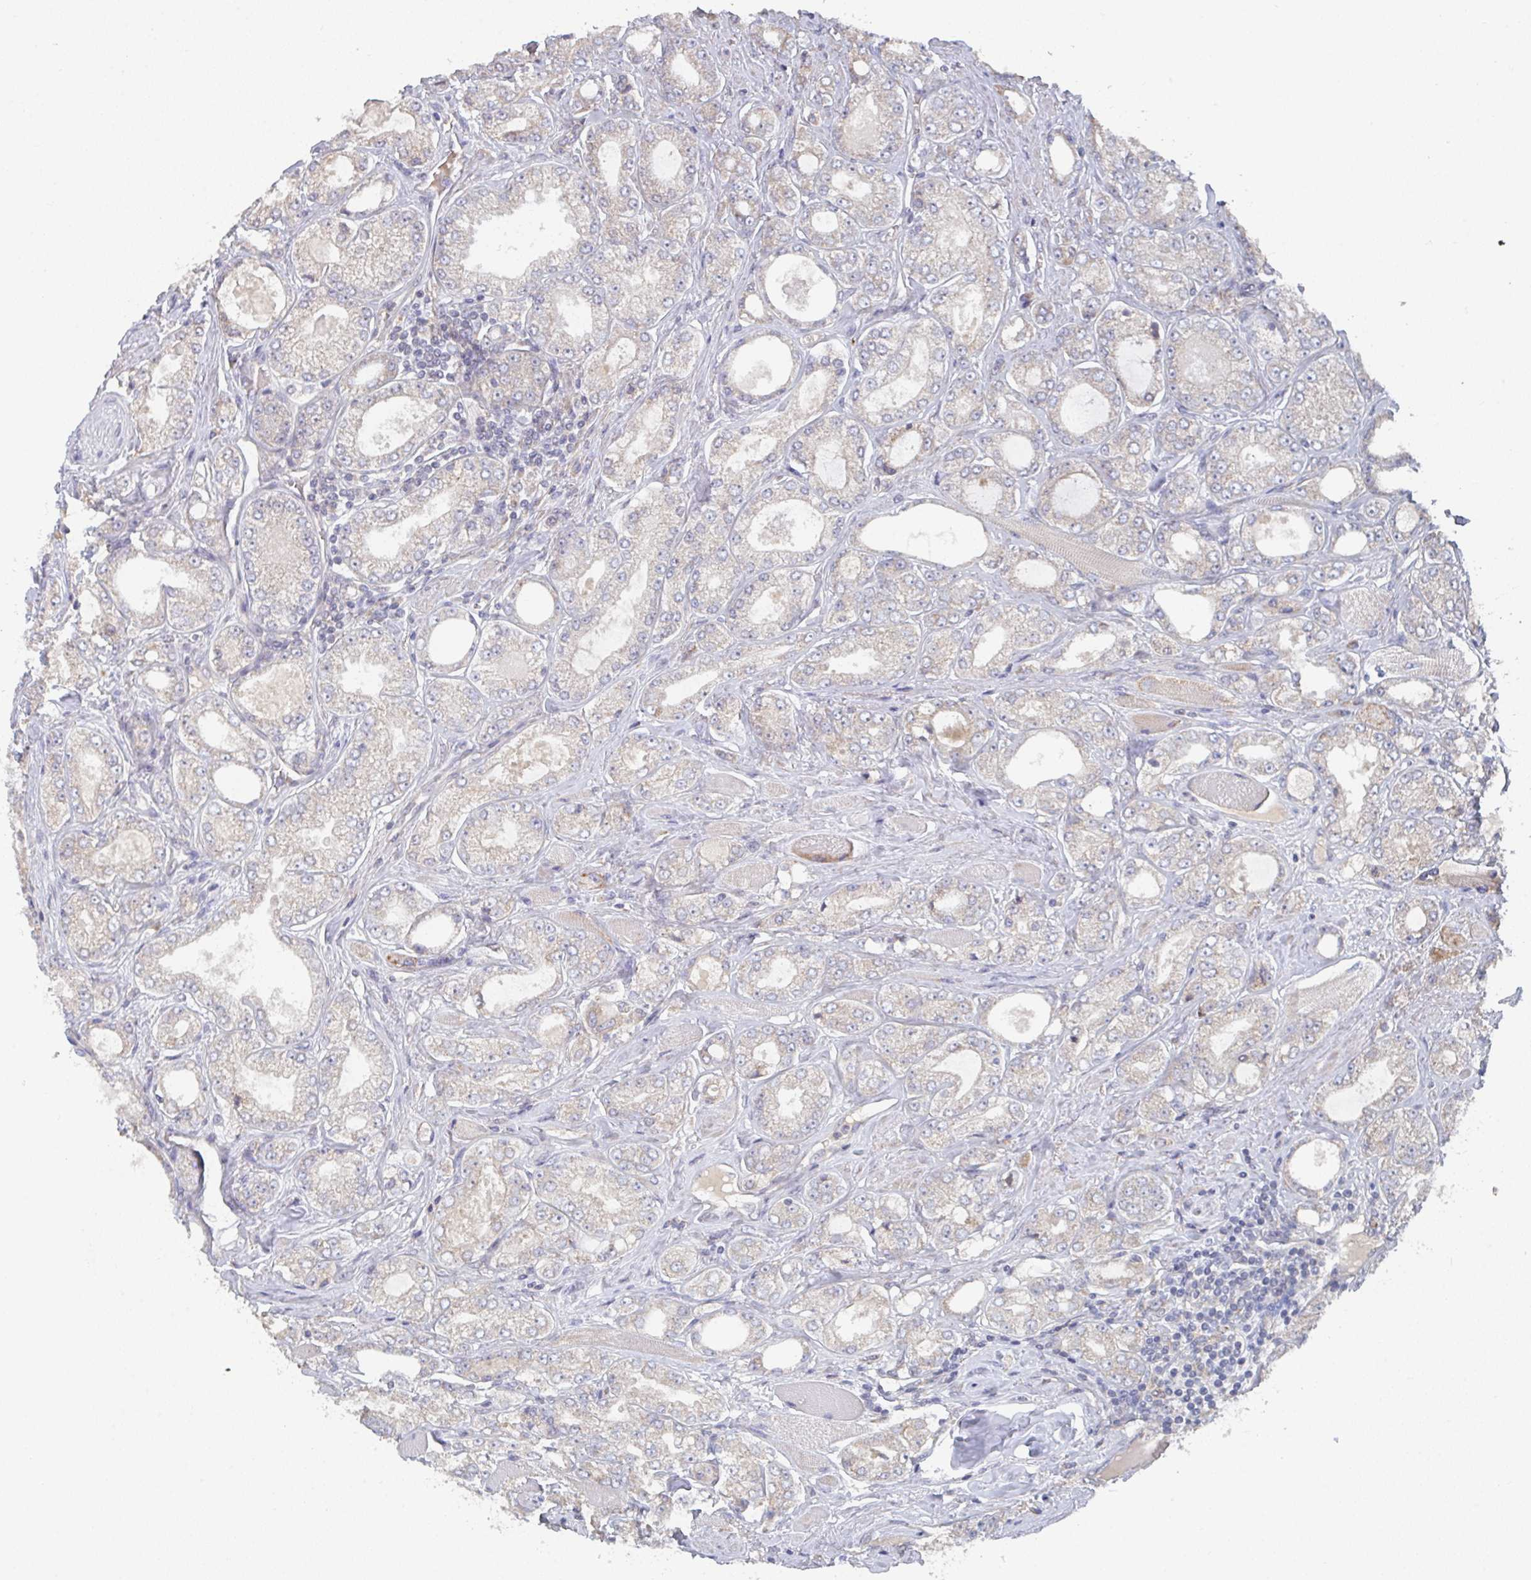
{"staining": {"intensity": "negative", "quantity": "none", "location": "none"}, "tissue": "prostate cancer", "cell_type": "Tumor cells", "image_type": "cancer", "snomed": [{"axis": "morphology", "description": "Adenocarcinoma, High grade"}, {"axis": "topography", "description": "Prostate"}], "caption": "Immunohistochemistry (IHC) histopathology image of neoplastic tissue: high-grade adenocarcinoma (prostate) stained with DAB displays no significant protein staining in tumor cells.", "gene": "ELOVL1", "patient": {"sex": "male", "age": 68}}